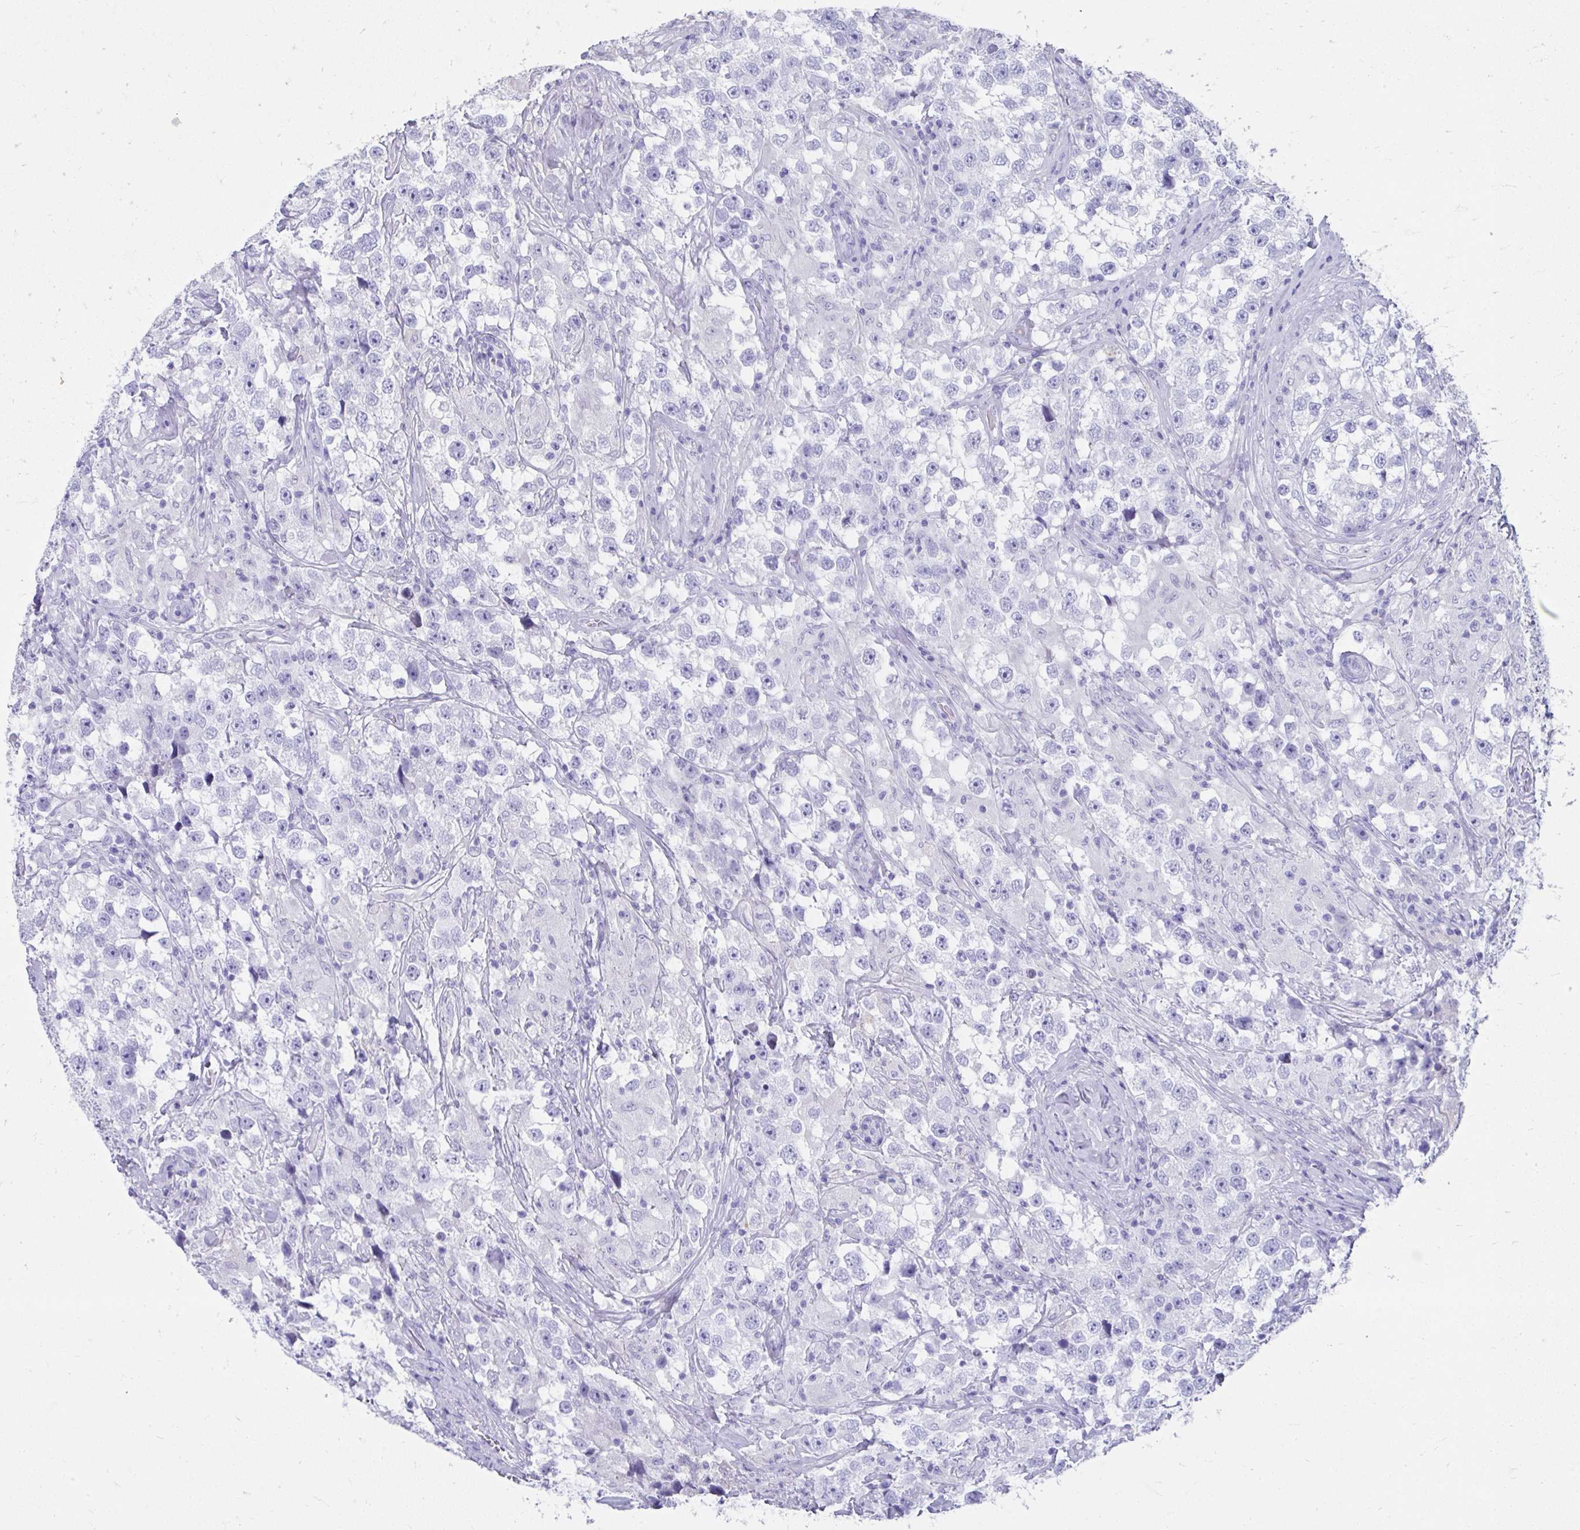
{"staining": {"intensity": "negative", "quantity": "none", "location": "none"}, "tissue": "testis cancer", "cell_type": "Tumor cells", "image_type": "cancer", "snomed": [{"axis": "morphology", "description": "Seminoma, NOS"}, {"axis": "topography", "description": "Testis"}], "caption": "Micrograph shows no protein expression in tumor cells of testis cancer tissue.", "gene": "SEC14L3", "patient": {"sex": "male", "age": 46}}